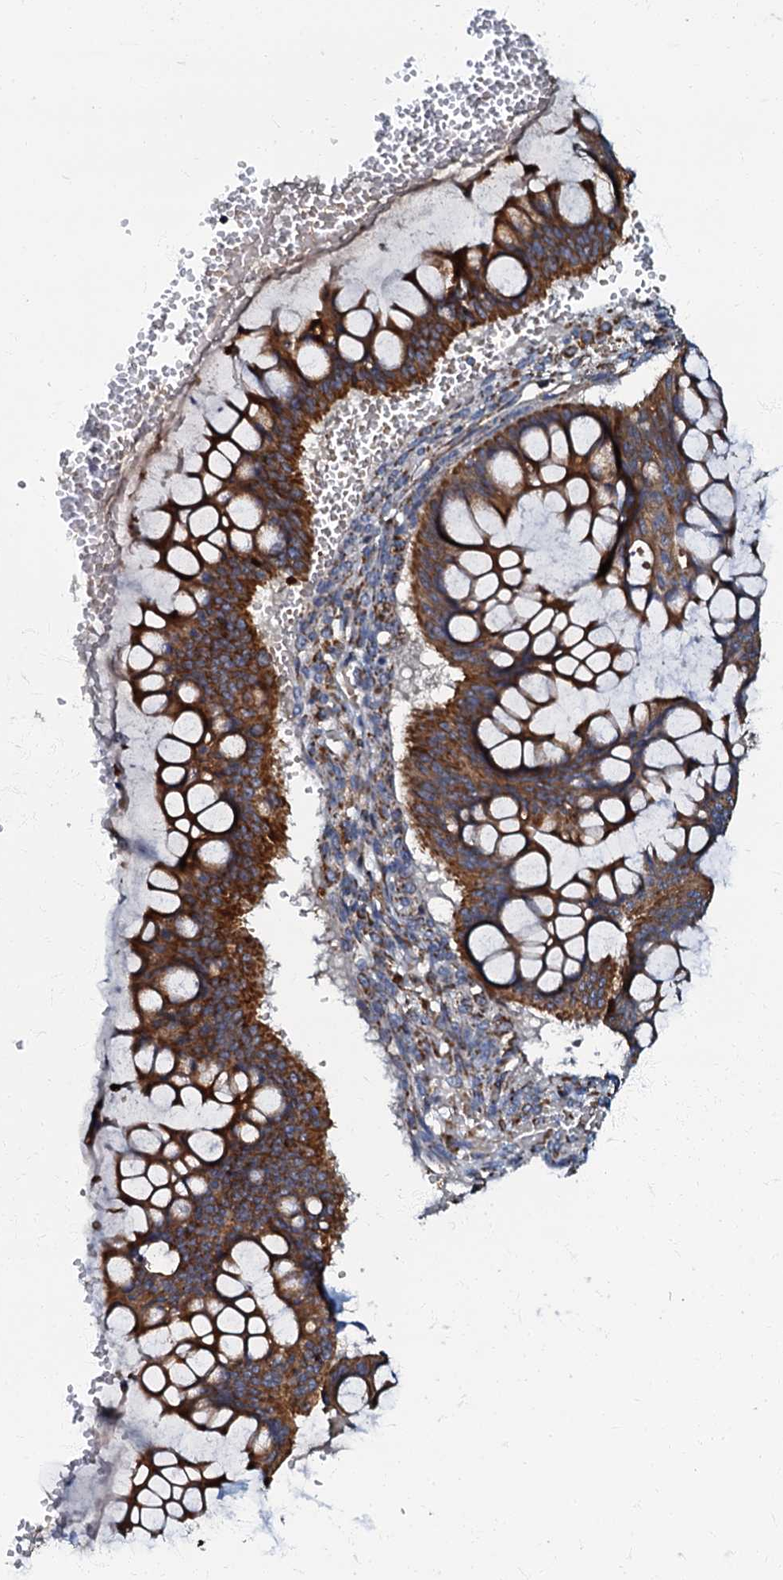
{"staining": {"intensity": "strong", "quantity": ">75%", "location": "cytoplasmic/membranous"}, "tissue": "ovarian cancer", "cell_type": "Tumor cells", "image_type": "cancer", "snomed": [{"axis": "morphology", "description": "Cystadenocarcinoma, mucinous, NOS"}, {"axis": "topography", "description": "Ovary"}], "caption": "Protein expression analysis of ovarian cancer (mucinous cystadenocarcinoma) displays strong cytoplasmic/membranous expression in about >75% of tumor cells.", "gene": "NDUFA12", "patient": {"sex": "female", "age": 73}}